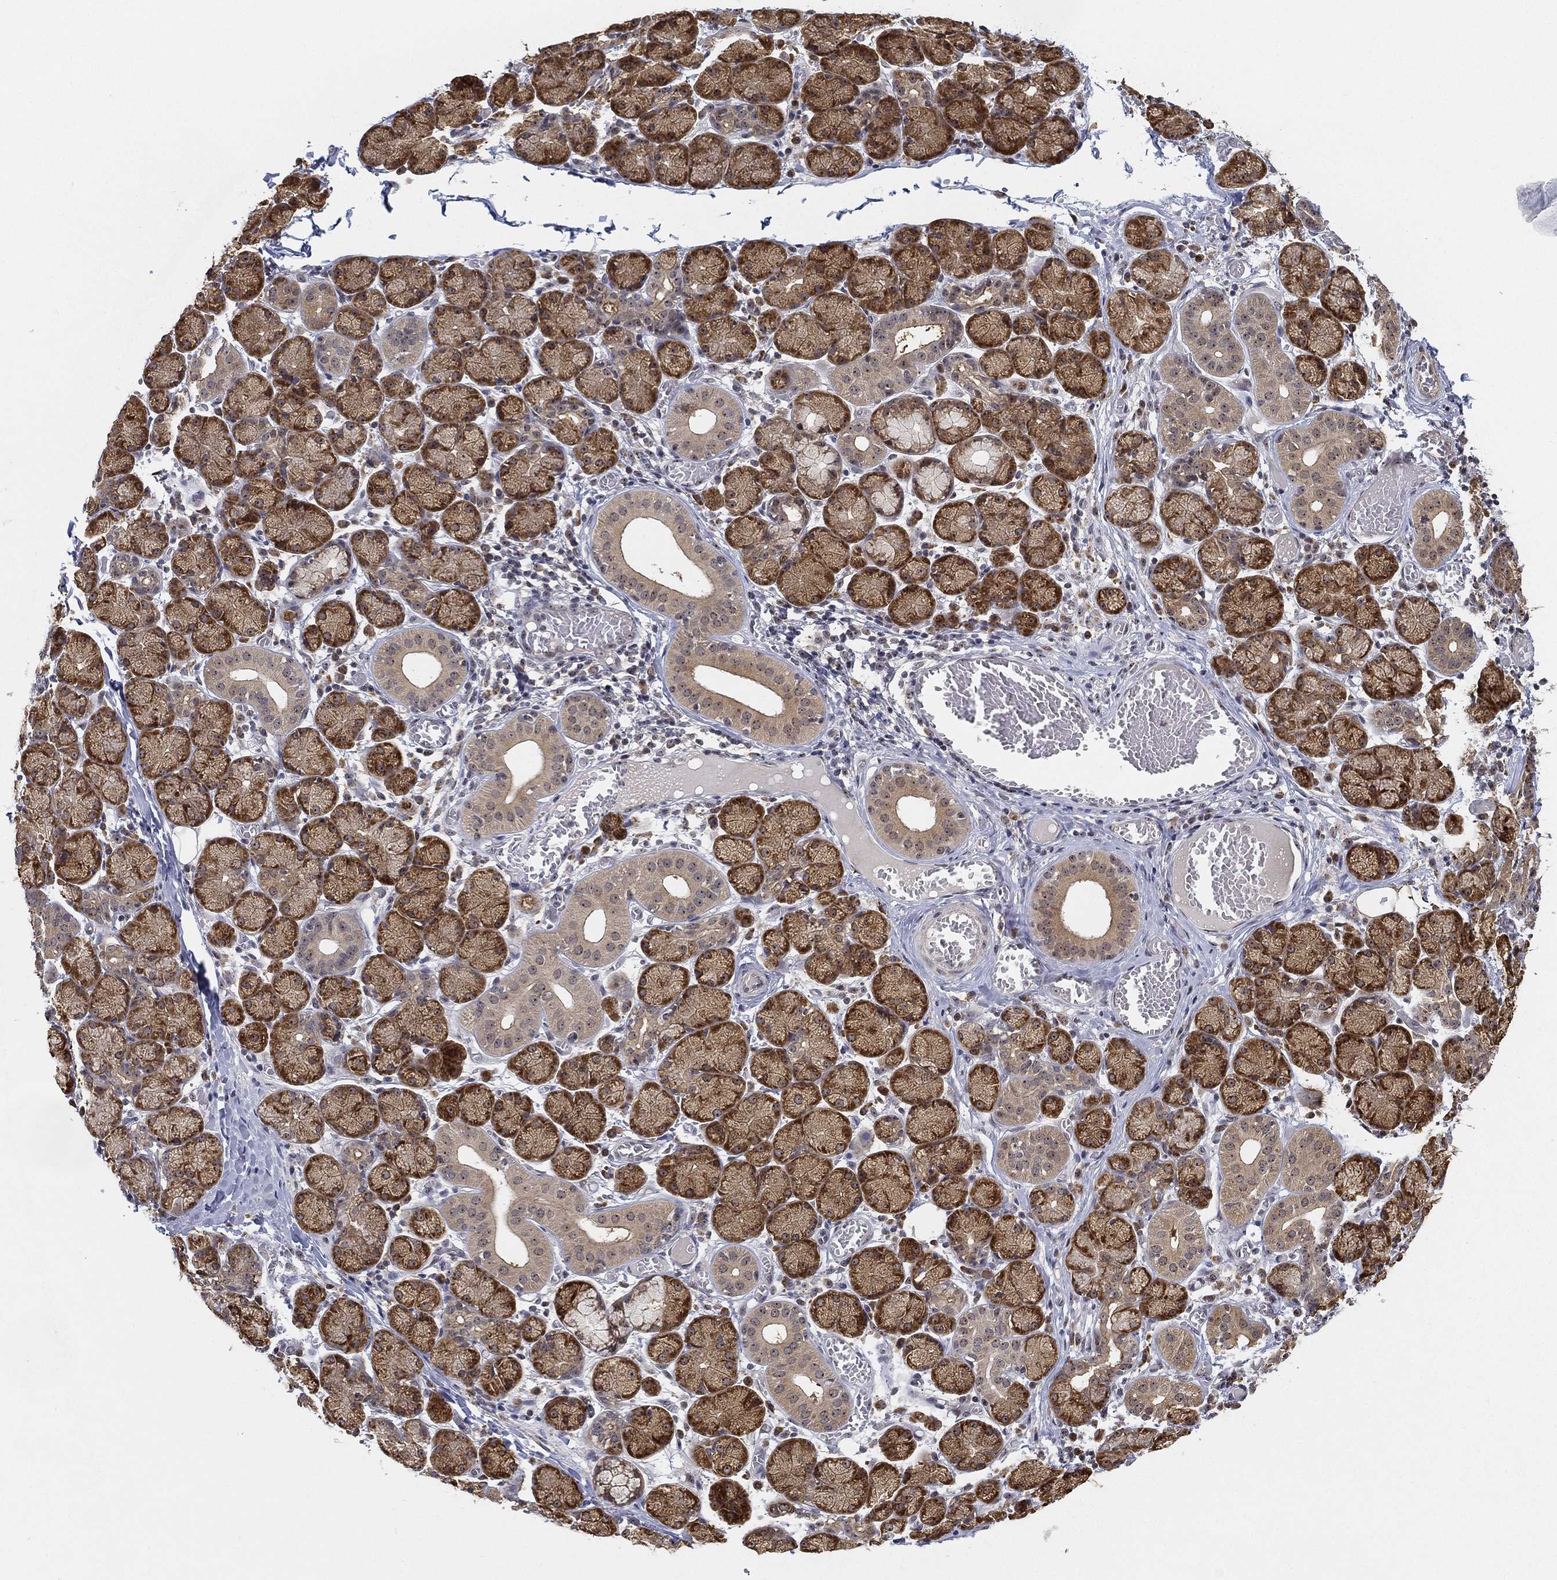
{"staining": {"intensity": "strong", "quantity": "25%-75%", "location": "cytoplasmic/membranous,nuclear"}, "tissue": "salivary gland", "cell_type": "Glandular cells", "image_type": "normal", "snomed": [{"axis": "morphology", "description": "Normal tissue, NOS"}, {"axis": "topography", "description": "Salivary gland"}, {"axis": "topography", "description": "Peripheral nerve tissue"}], "caption": "An IHC image of normal tissue is shown. Protein staining in brown highlights strong cytoplasmic/membranous,nuclear positivity in salivary gland within glandular cells.", "gene": "PPP1R16B", "patient": {"sex": "female", "age": 24}}